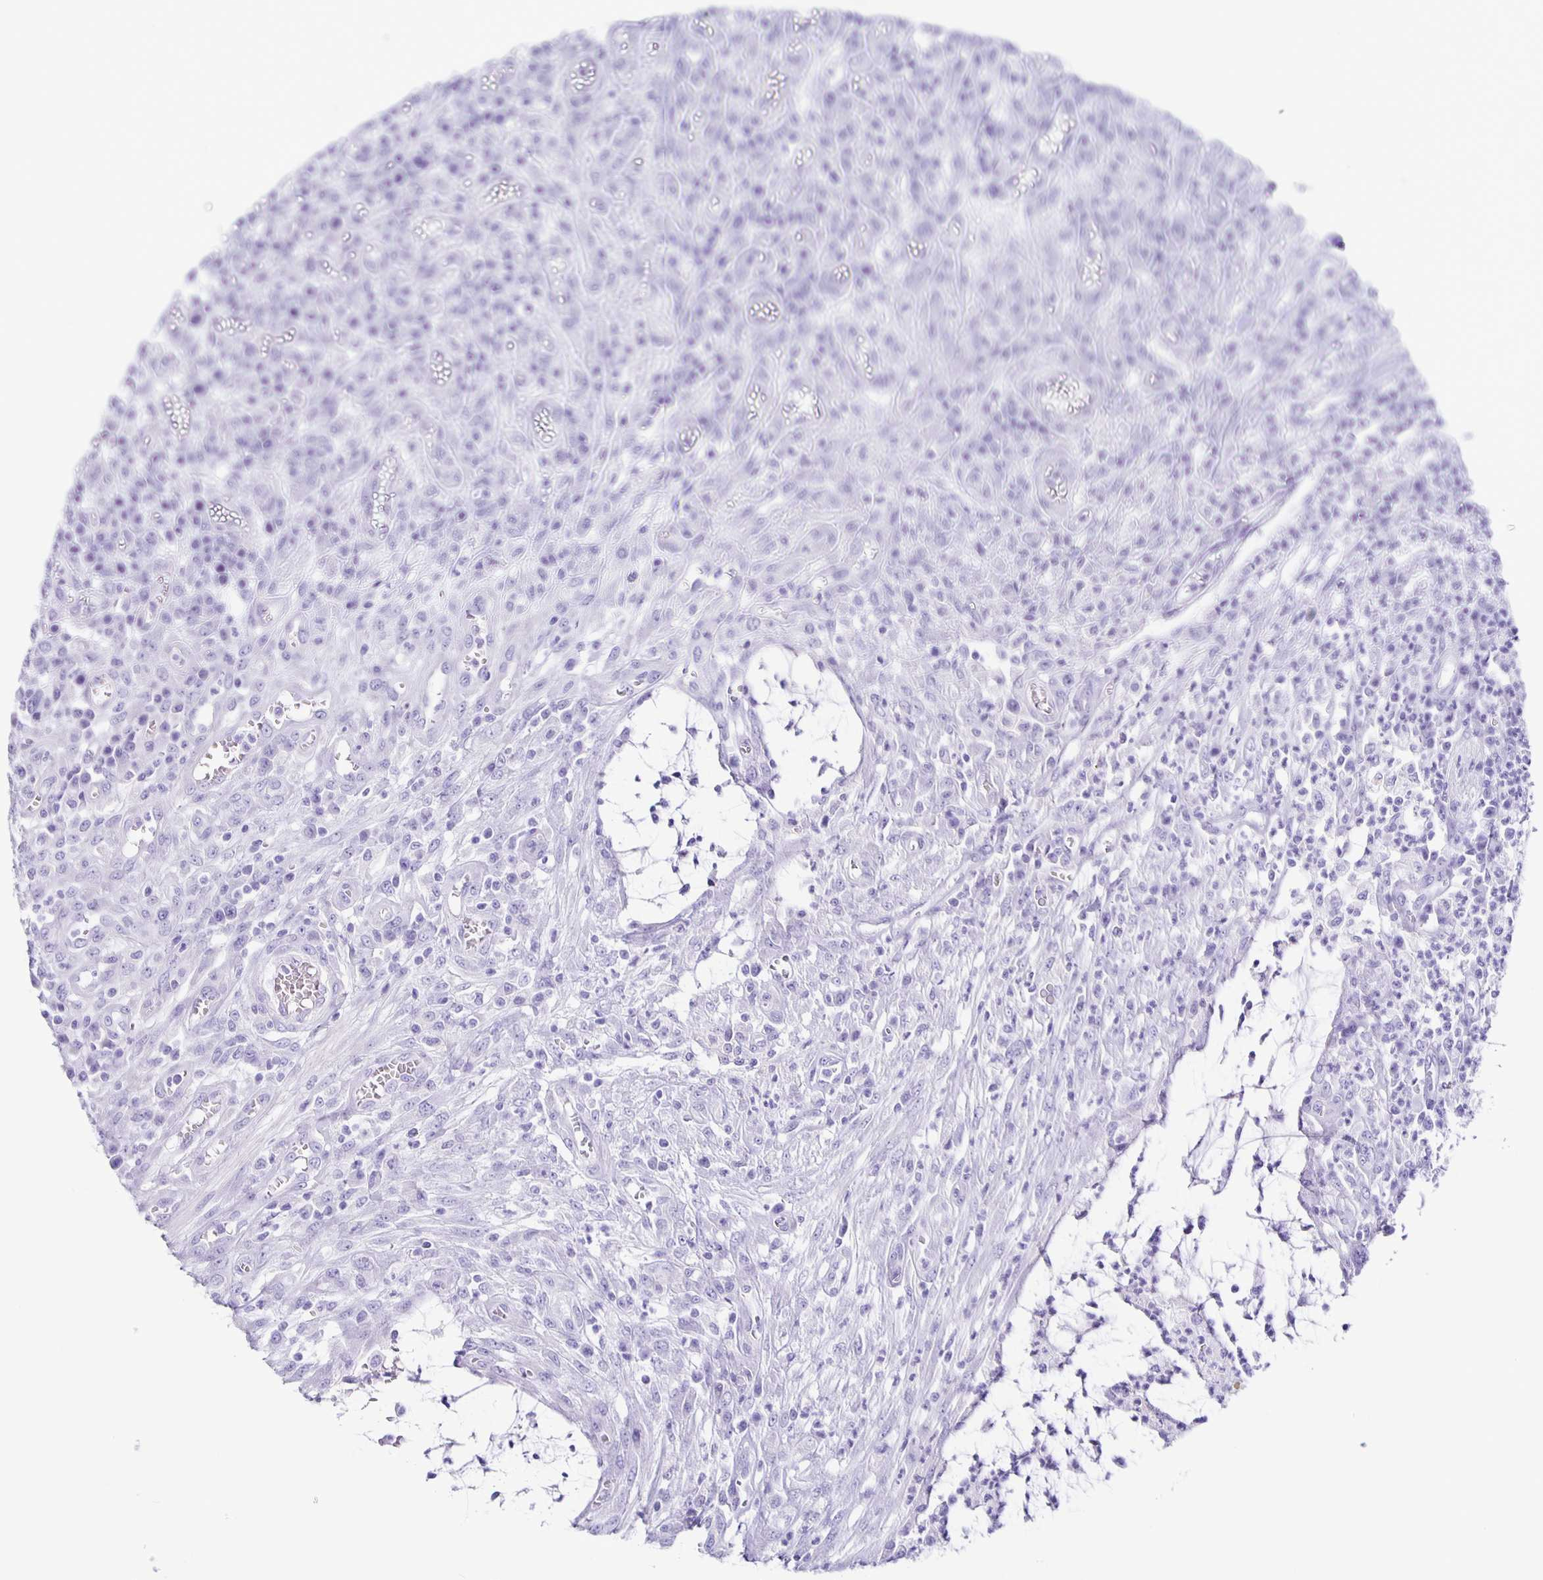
{"staining": {"intensity": "negative", "quantity": "none", "location": "none"}, "tissue": "colorectal cancer", "cell_type": "Tumor cells", "image_type": "cancer", "snomed": [{"axis": "morphology", "description": "Adenocarcinoma, NOS"}, {"axis": "topography", "description": "Colon"}], "caption": "The immunohistochemistry (IHC) micrograph has no significant expression in tumor cells of colorectal cancer tissue.", "gene": "AQP6", "patient": {"sex": "male", "age": 65}}